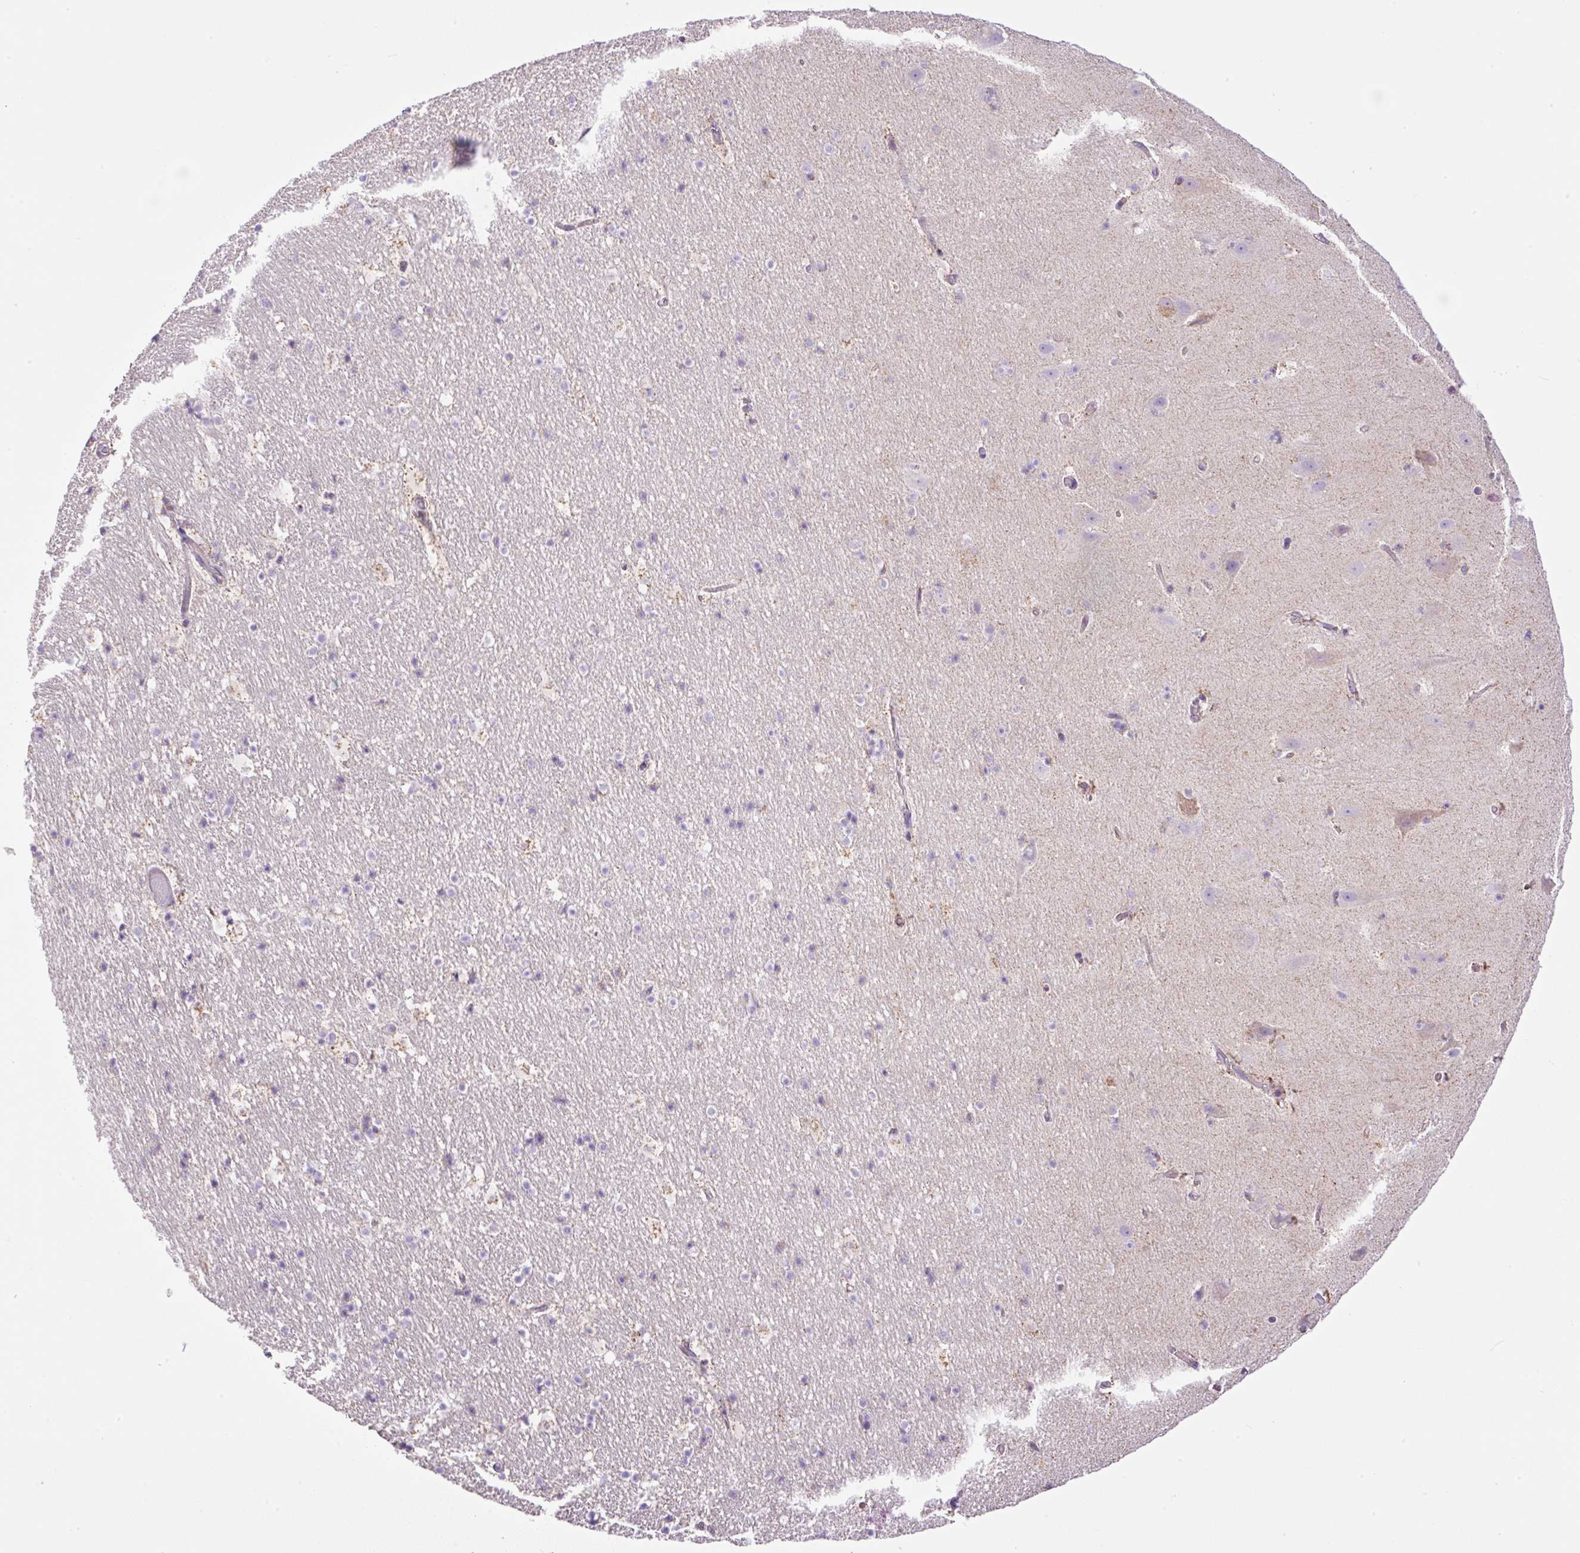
{"staining": {"intensity": "negative", "quantity": "none", "location": "none"}, "tissue": "hippocampus", "cell_type": "Glial cells", "image_type": "normal", "snomed": [{"axis": "morphology", "description": "Normal tissue, NOS"}, {"axis": "topography", "description": "Hippocampus"}], "caption": "This is a micrograph of IHC staining of unremarkable hippocampus, which shows no positivity in glial cells.", "gene": "NF1", "patient": {"sex": "male", "age": 37}}